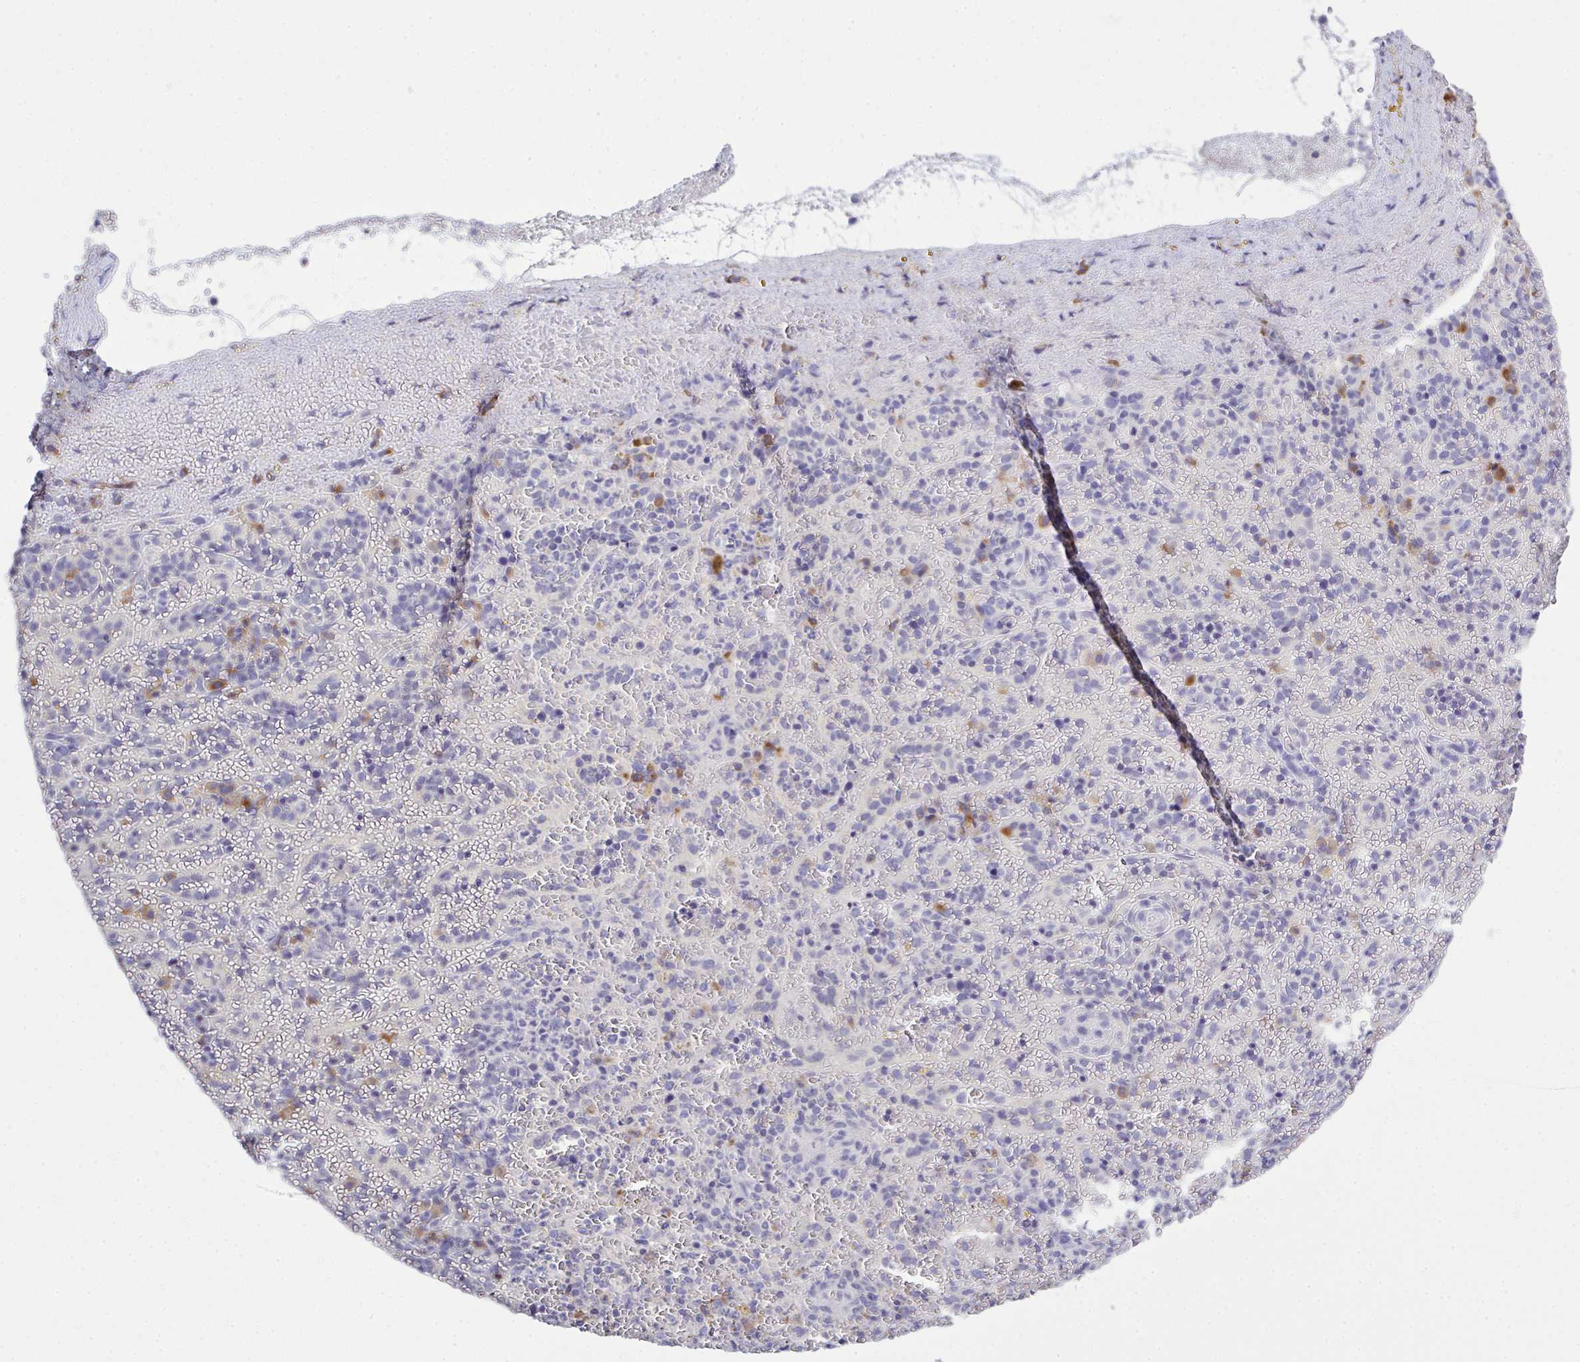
{"staining": {"intensity": "negative", "quantity": "none", "location": "none"}, "tissue": "spleen", "cell_type": "Cells in red pulp", "image_type": "normal", "snomed": [{"axis": "morphology", "description": "Normal tissue, NOS"}, {"axis": "topography", "description": "Spleen"}], "caption": "This photomicrograph is of benign spleen stained with immunohistochemistry to label a protein in brown with the nuclei are counter-stained blue. There is no staining in cells in red pulp.", "gene": "LRRC58", "patient": {"sex": "female", "age": 50}}